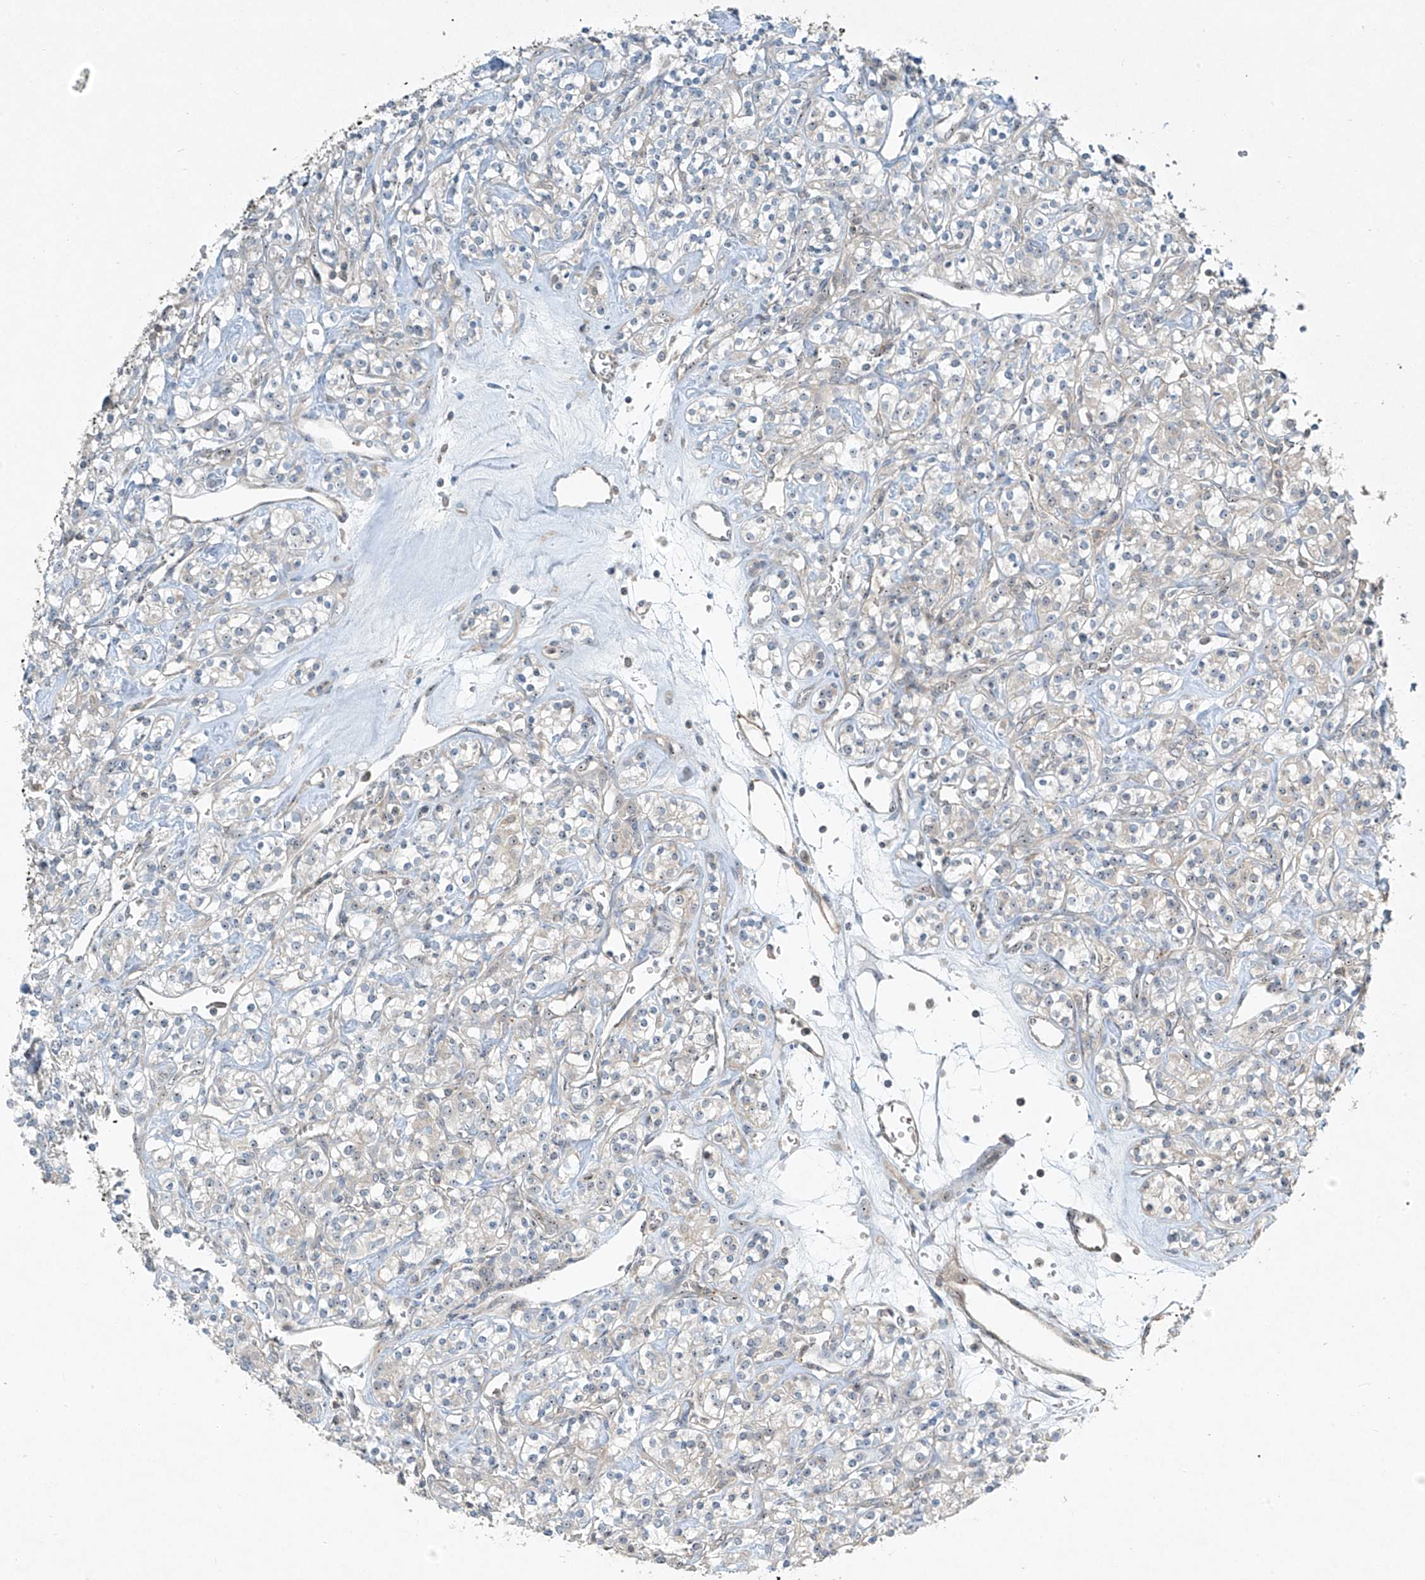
{"staining": {"intensity": "negative", "quantity": "none", "location": "none"}, "tissue": "renal cancer", "cell_type": "Tumor cells", "image_type": "cancer", "snomed": [{"axis": "morphology", "description": "Adenocarcinoma, NOS"}, {"axis": "topography", "description": "Kidney"}], "caption": "Tumor cells are negative for brown protein staining in renal adenocarcinoma.", "gene": "PPCS", "patient": {"sex": "male", "age": 77}}